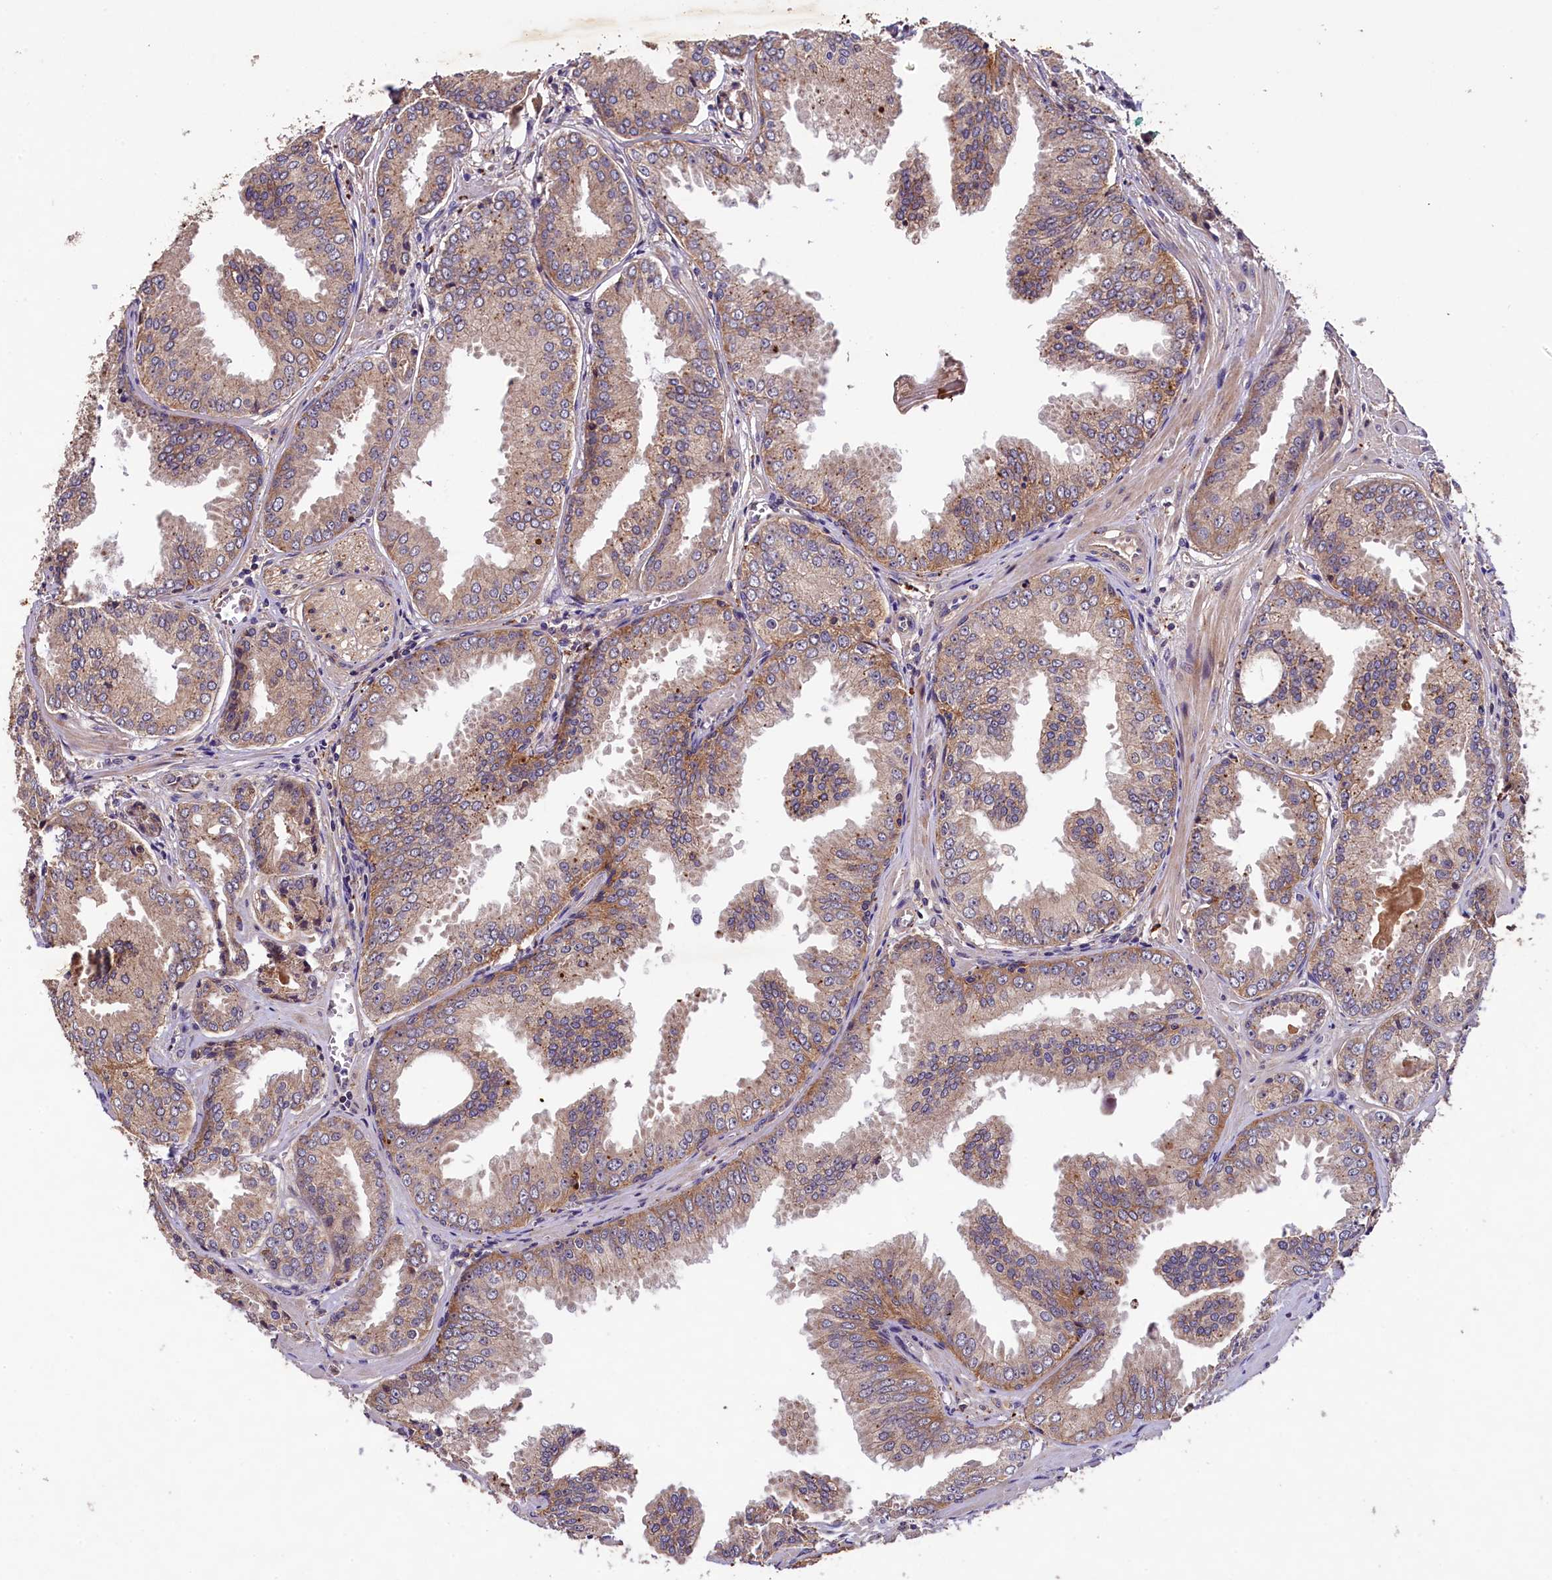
{"staining": {"intensity": "moderate", "quantity": ">75%", "location": "cytoplasmic/membranous"}, "tissue": "prostate cancer", "cell_type": "Tumor cells", "image_type": "cancer", "snomed": [{"axis": "morphology", "description": "Adenocarcinoma, Low grade"}, {"axis": "topography", "description": "Prostate"}], "caption": "Protein expression analysis of low-grade adenocarcinoma (prostate) demonstrates moderate cytoplasmic/membranous staining in approximately >75% of tumor cells. (DAB IHC, brown staining for protein, blue staining for nuclei).", "gene": "PLXNB1", "patient": {"sex": "male", "age": 67}}